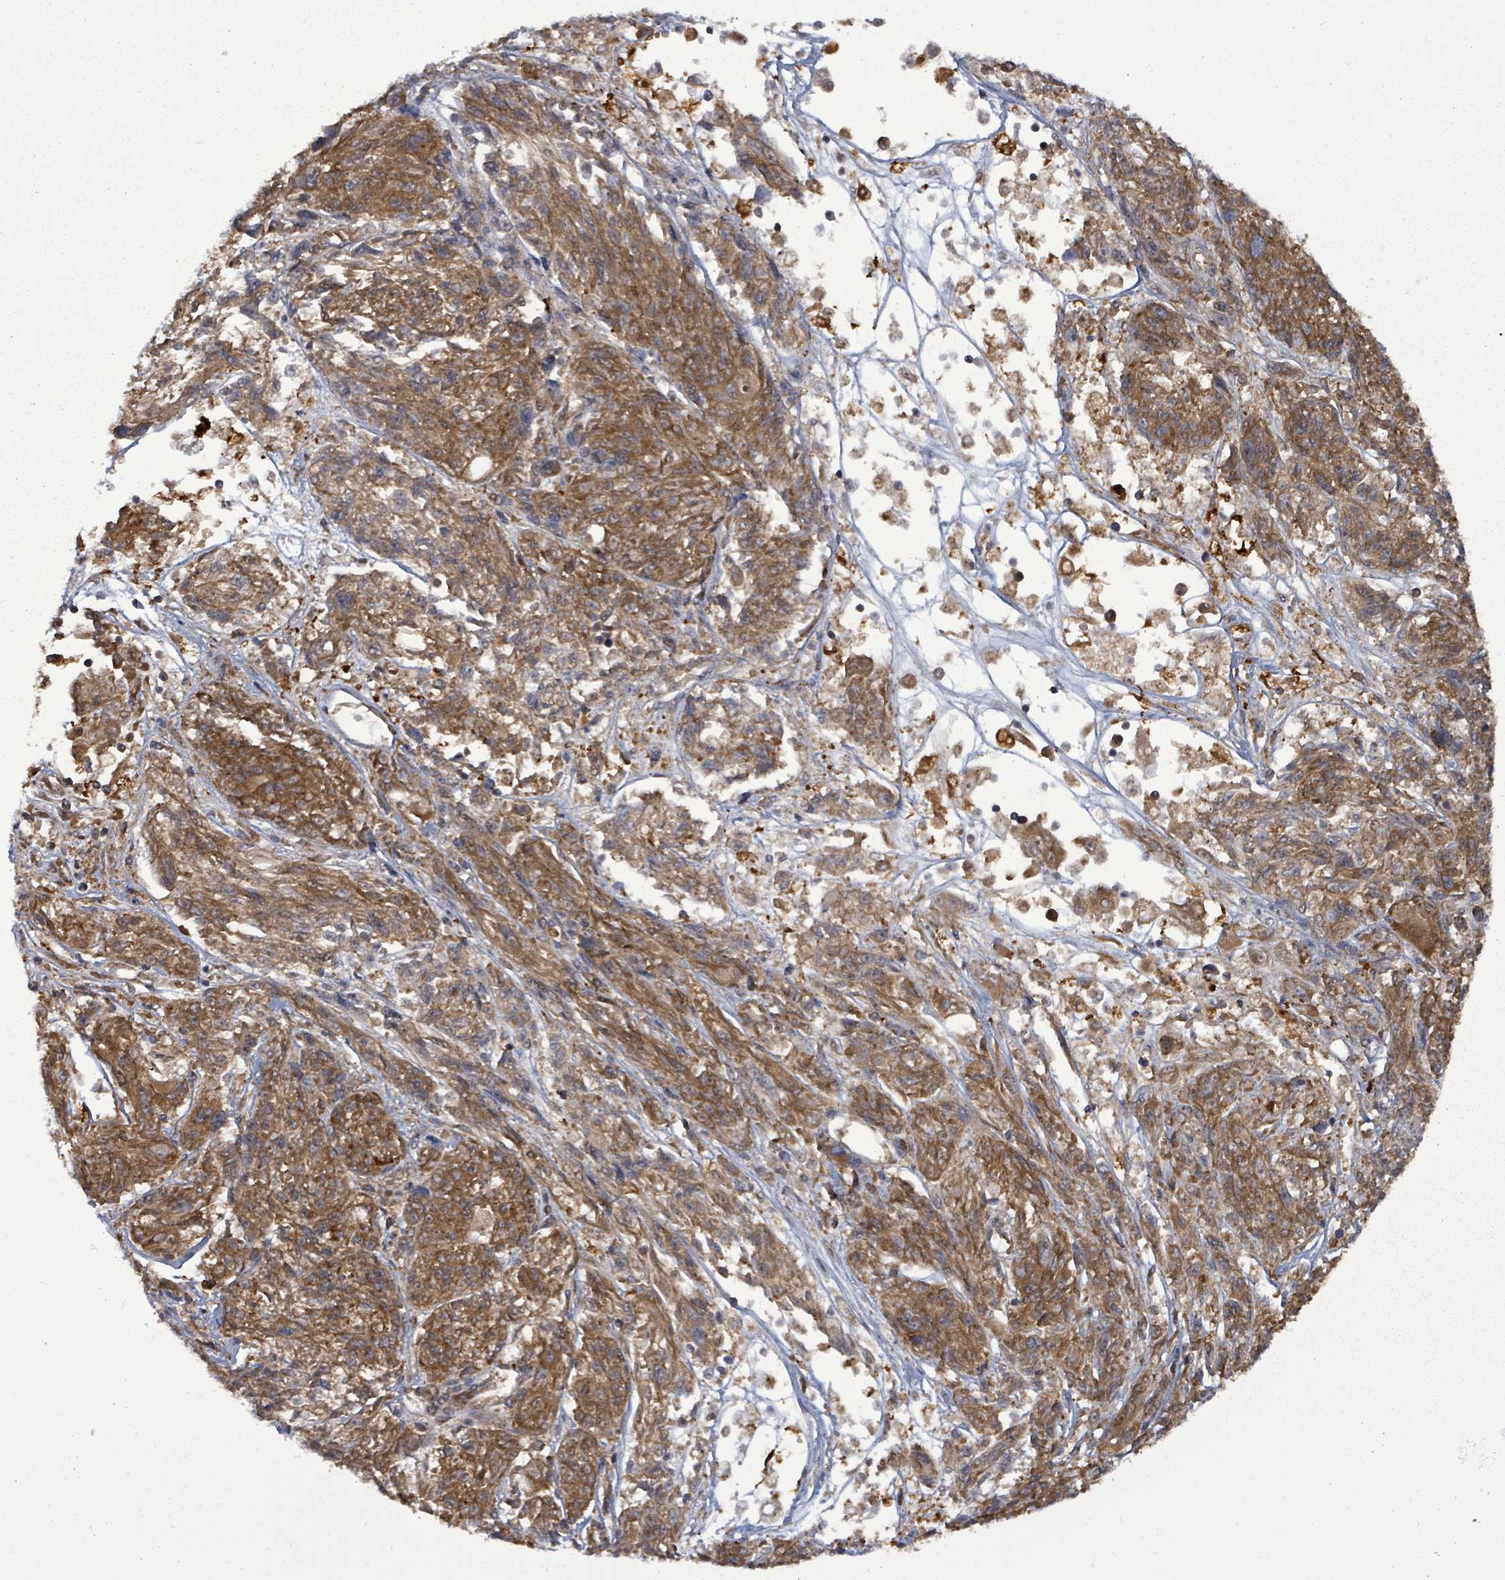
{"staining": {"intensity": "moderate", "quantity": ">75%", "location": "cytoplasmic/membranous"}, "tissue": "melanoma", "cell_type": "Tumor cells", "image_type": "cancer", "snomed": [{"axis": "morphology", "description": "Malignant melanoma, NOS"}, {"axis": "topography", "description": "Skin"}], "caption": "A high-resolution micrograph shows immunohistochemistry (IHC) staining of melanoma, which demonstrates moderate cytoplasmic/membranous staining in approximately >75% of tumor cells.", "gene": "EIF3C", "patient": {"sex": "male", "age": 53}}